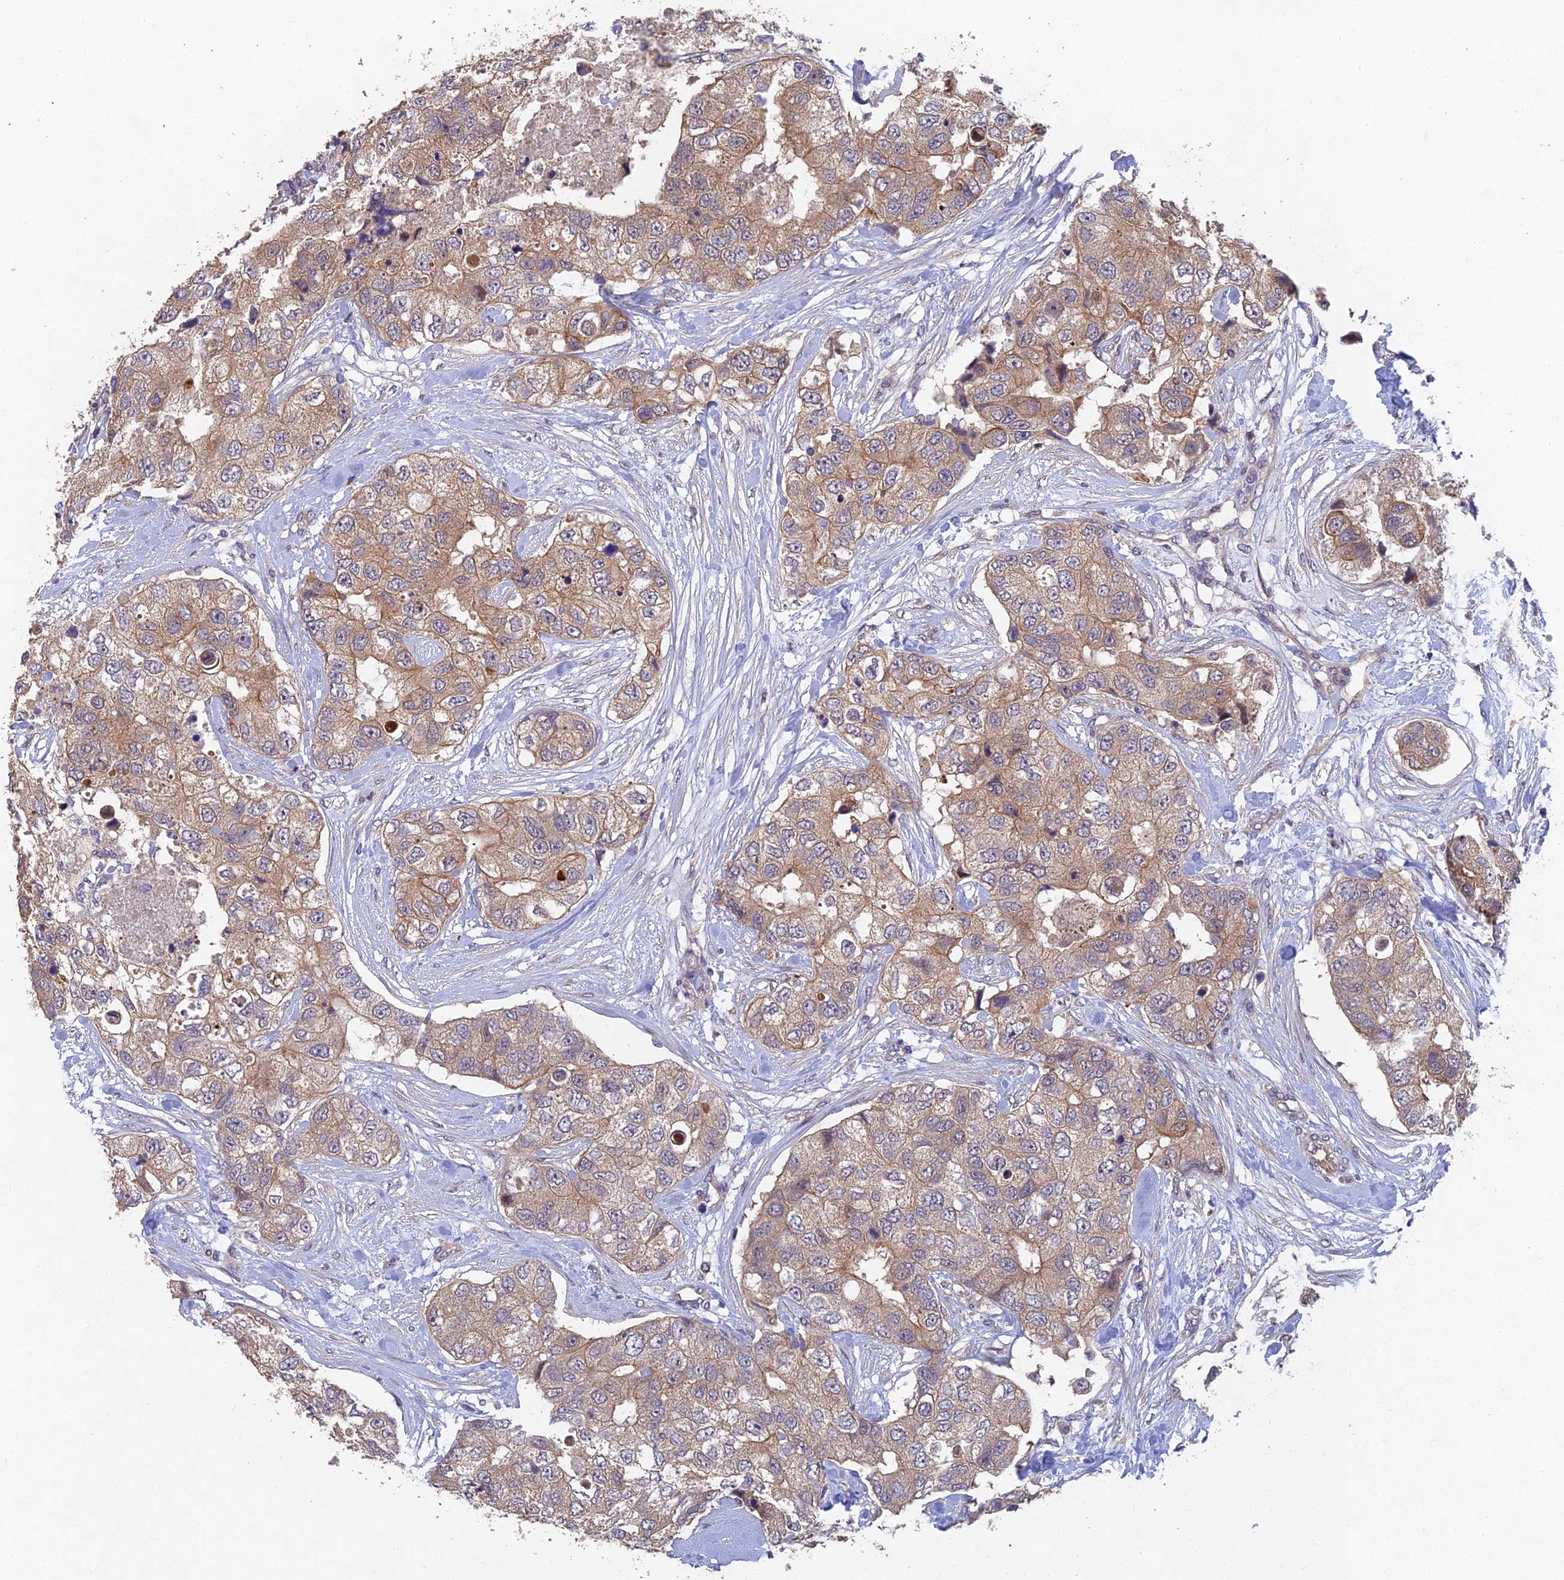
{"staining": {"intensity": "moderate", "quantity": "25%-75%", "location": "cytoplasmic/membranous"}, "tissue": "breast cancer", "cell_type": "Tumor cells", "image_type": "cancer", "snomed": [{"axis": "morphology", "description": "Duct carcinoma"}, {"axis": "topography", "description": "Breast"}], "caption": "There is medium levels of moderate cytoplasmic/membranous expression in tumor cells of breast cancer, as demonstrated by immunohistochemical staining (brown color).", "gene": "NSMCE1", "patient": {"sex": "female", "age": 62}}